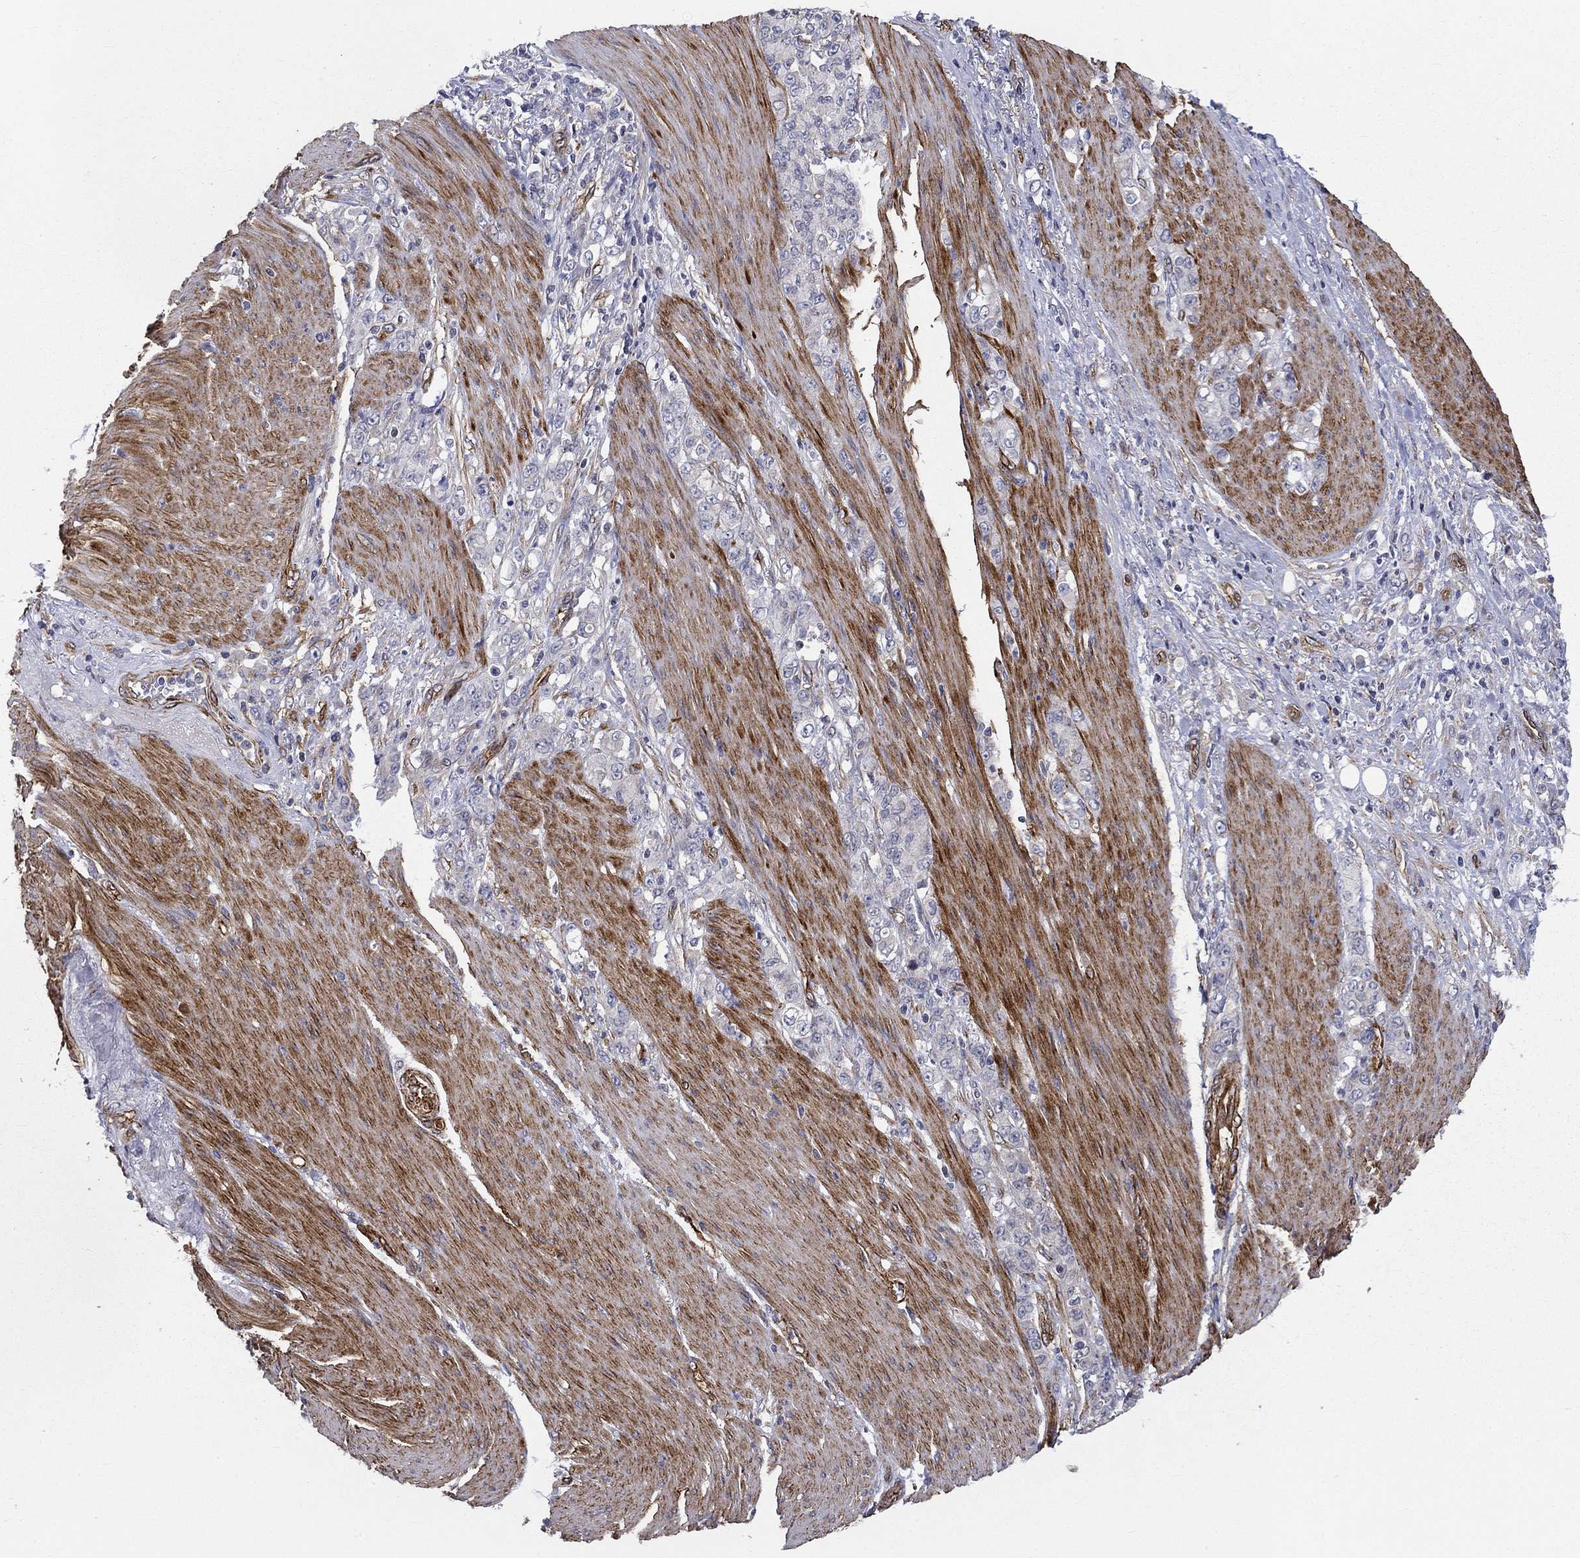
{"staining": {"intensity": "negative", "quantity": "none", "location": "none"}, "tissue": "stomach cancer", "cell_type": "Tumor cells", "image_type": "cancer", "snomed": [{"axis": "morphology", "description": "Adenocarcinoma, NOS"}, {"axis": "topography", "description": "Stomach"}], "caption": "Photomicrograph shows no significant protein staining in tumor cells of stomach adenocarcinoma.", "gene": "SYNC", "patient": {"sex": "female", "age": 79}}